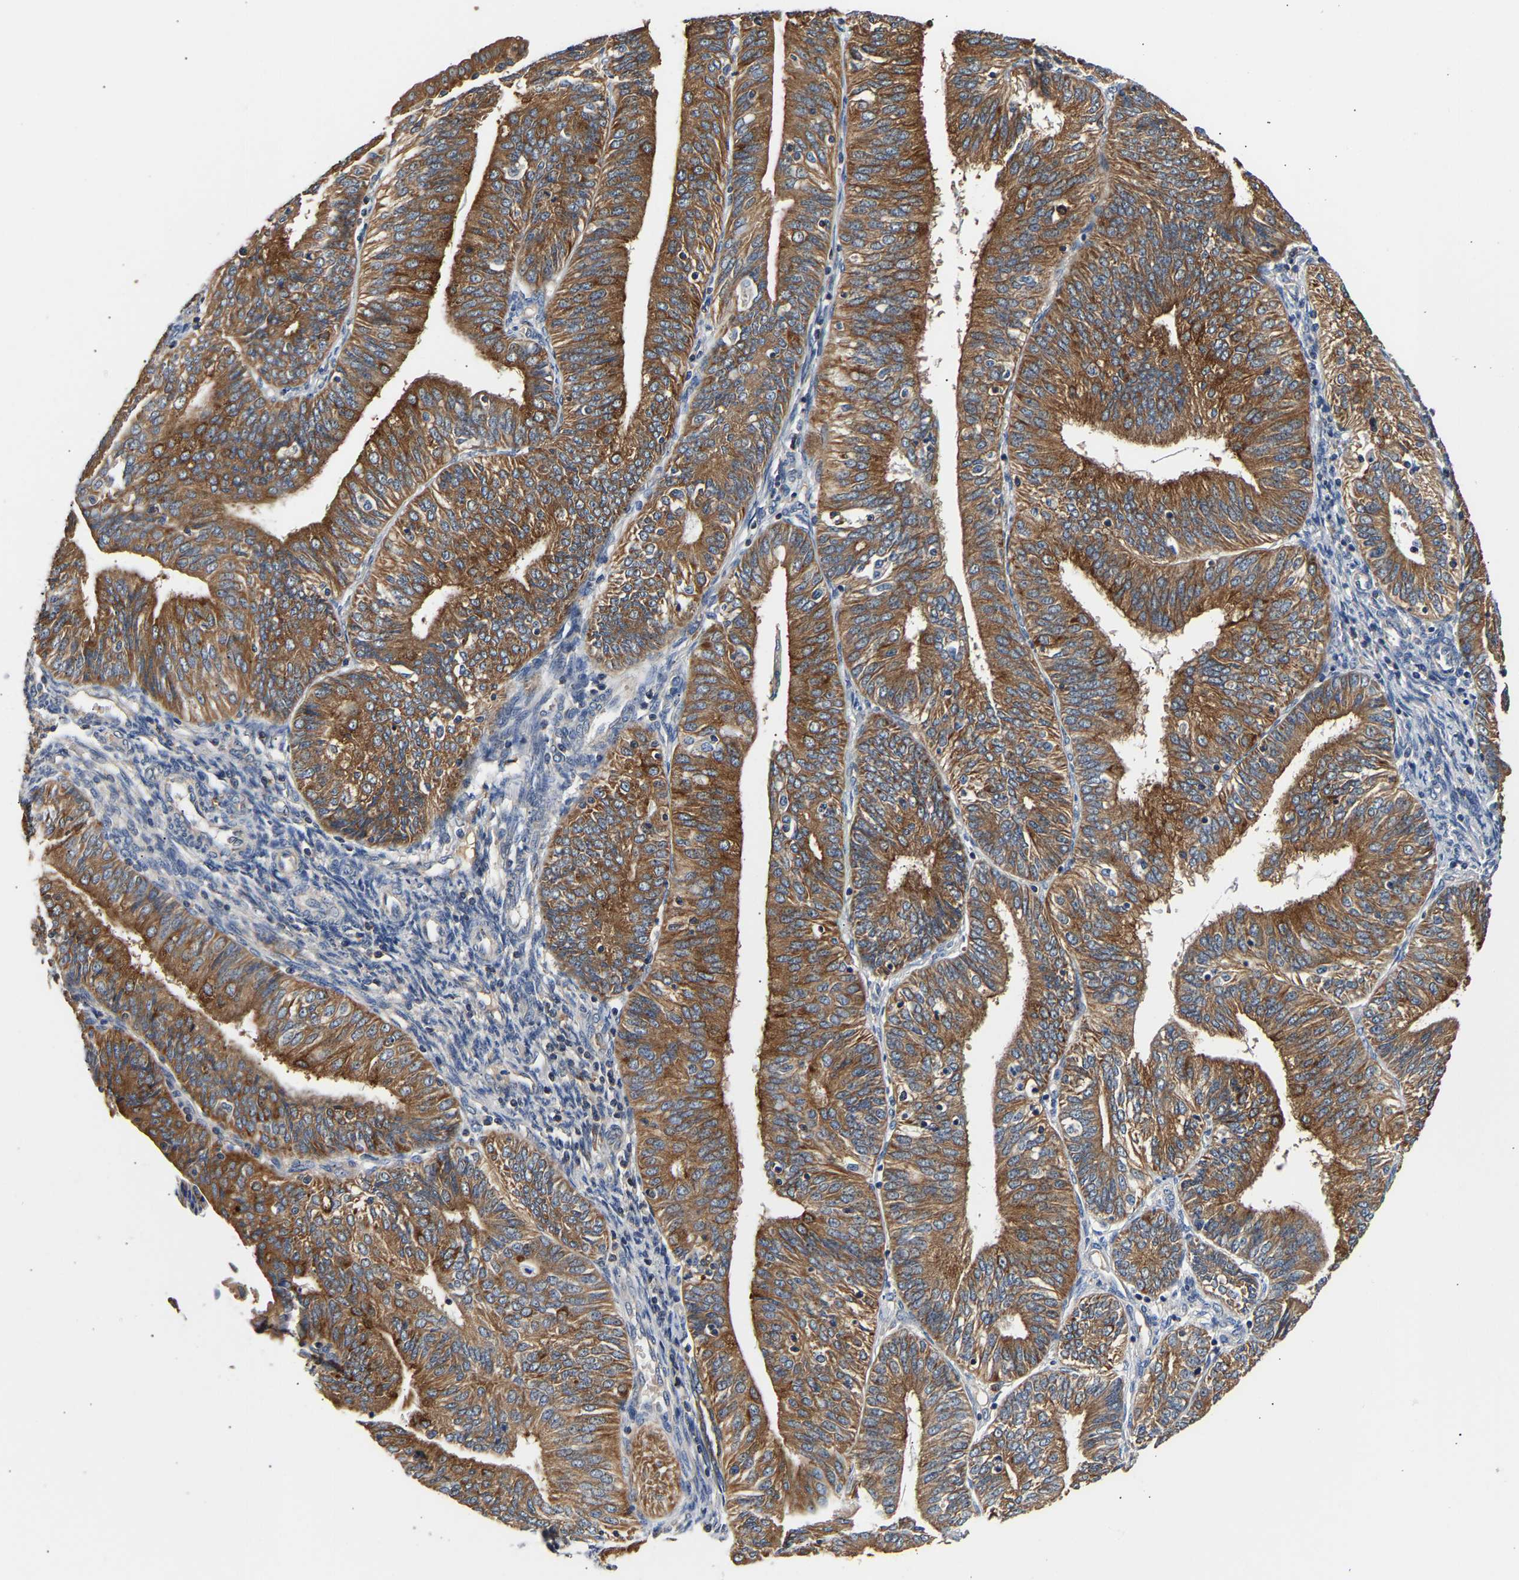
{"staining": {"intensity": "moderate", "quantity": ">75%", "location": "cytoplasmic/membranous"}, "tissue": "endometrial cancer", "cell_type": "Tumor cells", "image_type": "cancer", "snomed": [{"axis": "morphology", "description": "Adenocarcinoma, NOS"}, {"axis": "topography", "description": "Endometrium"}], "caption": "Brown immunohistochemical staining in human adenocarcinoma (endometrial) shows moderate cytoplasmic/membranous expression in approximately >75% of tumor cells.", "gene": "LRBA", "patient": {"sex": "female", "age": 58}}